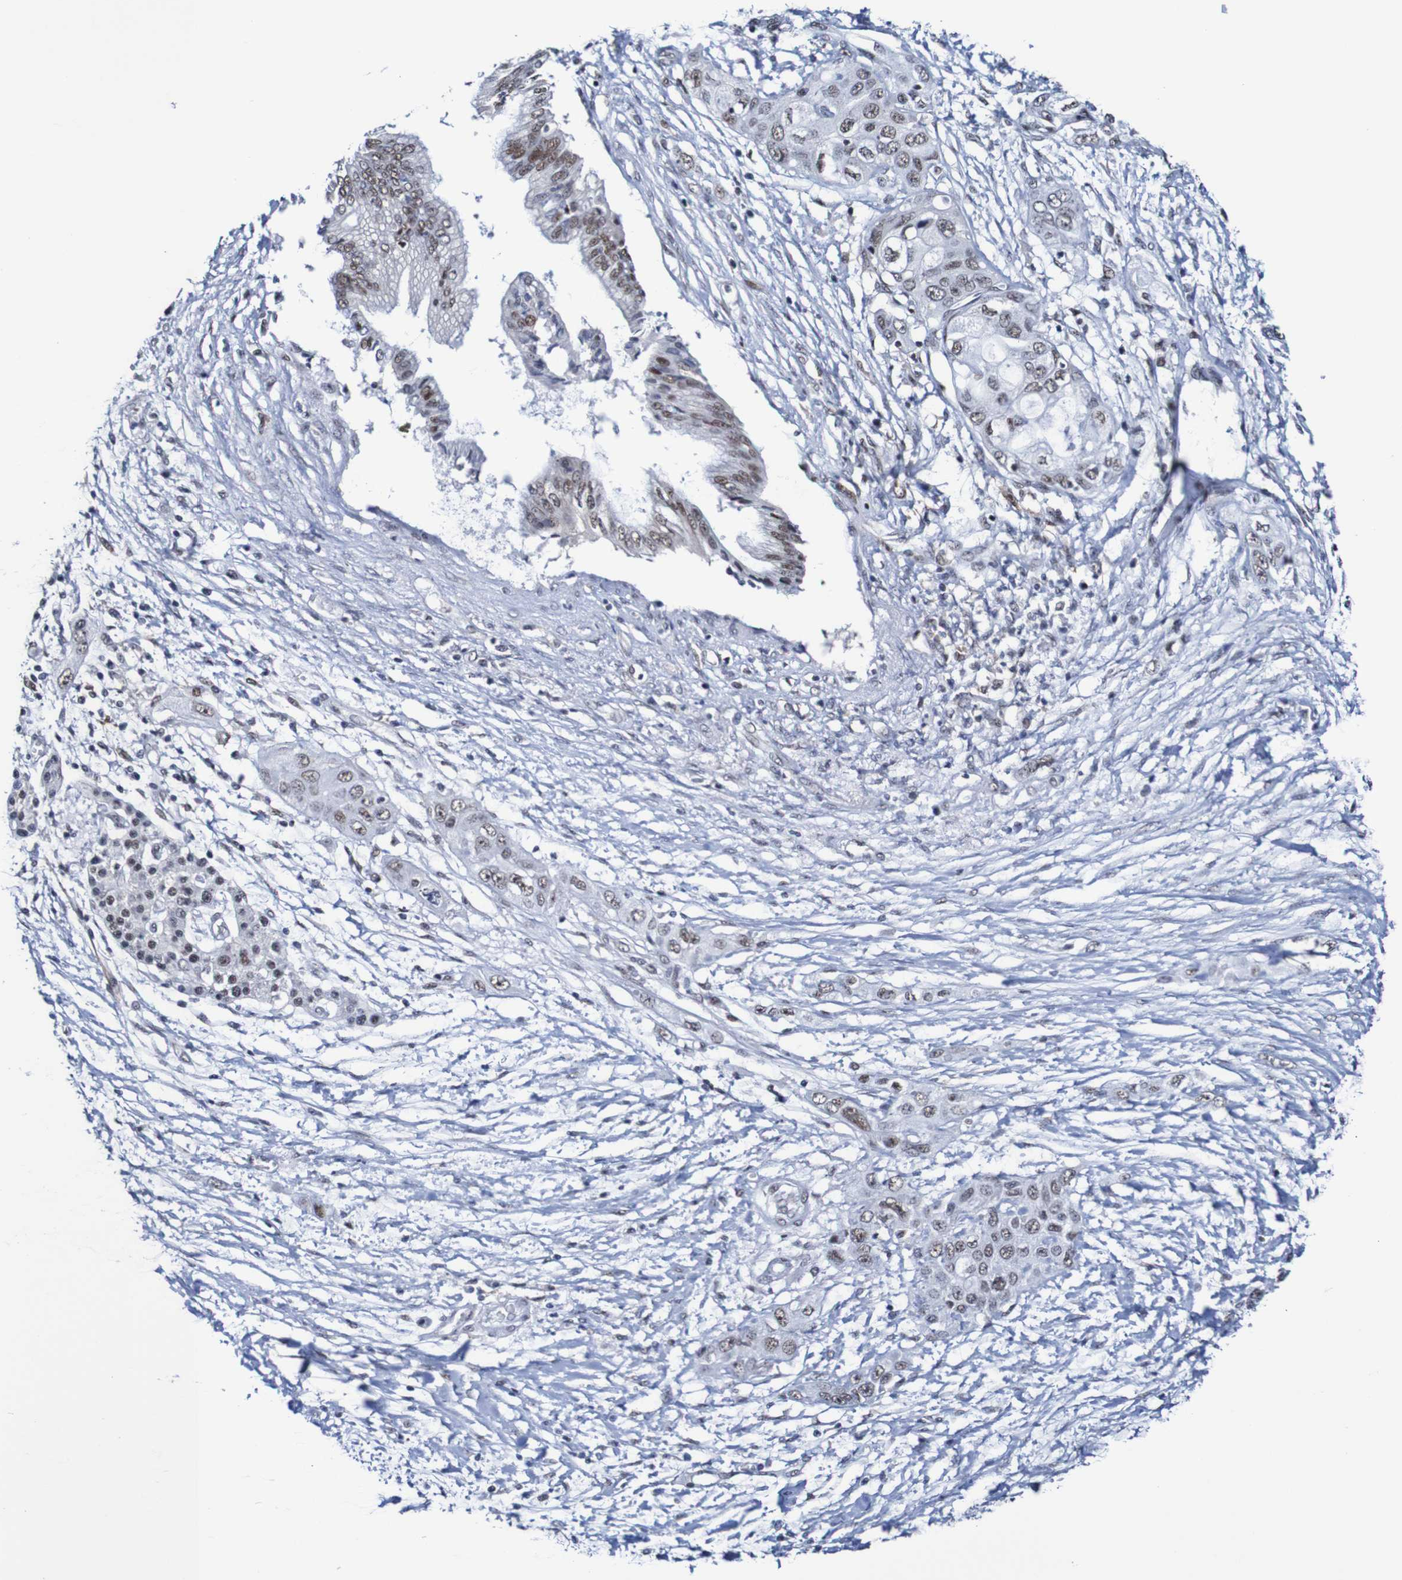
{"staining": {"intensity": "moderate", "quantity": "25%-75%", "location": "nuclear"}, "tissue": "pancreatic cancer", "cell_type": "Tumor cells", "image_type": "cancer", "snomed": [{"axis": "morphology", "description": "Adenocarcinoma, NOS"}, {"axis": "topography", "description": "Pancreas"}], "caption": "Human pancreatic cancer stained with a protein marker shows moderate staining in tumor cells.", "gene": "CDC5L", "patient": {"sex": "female", "age": 70}}